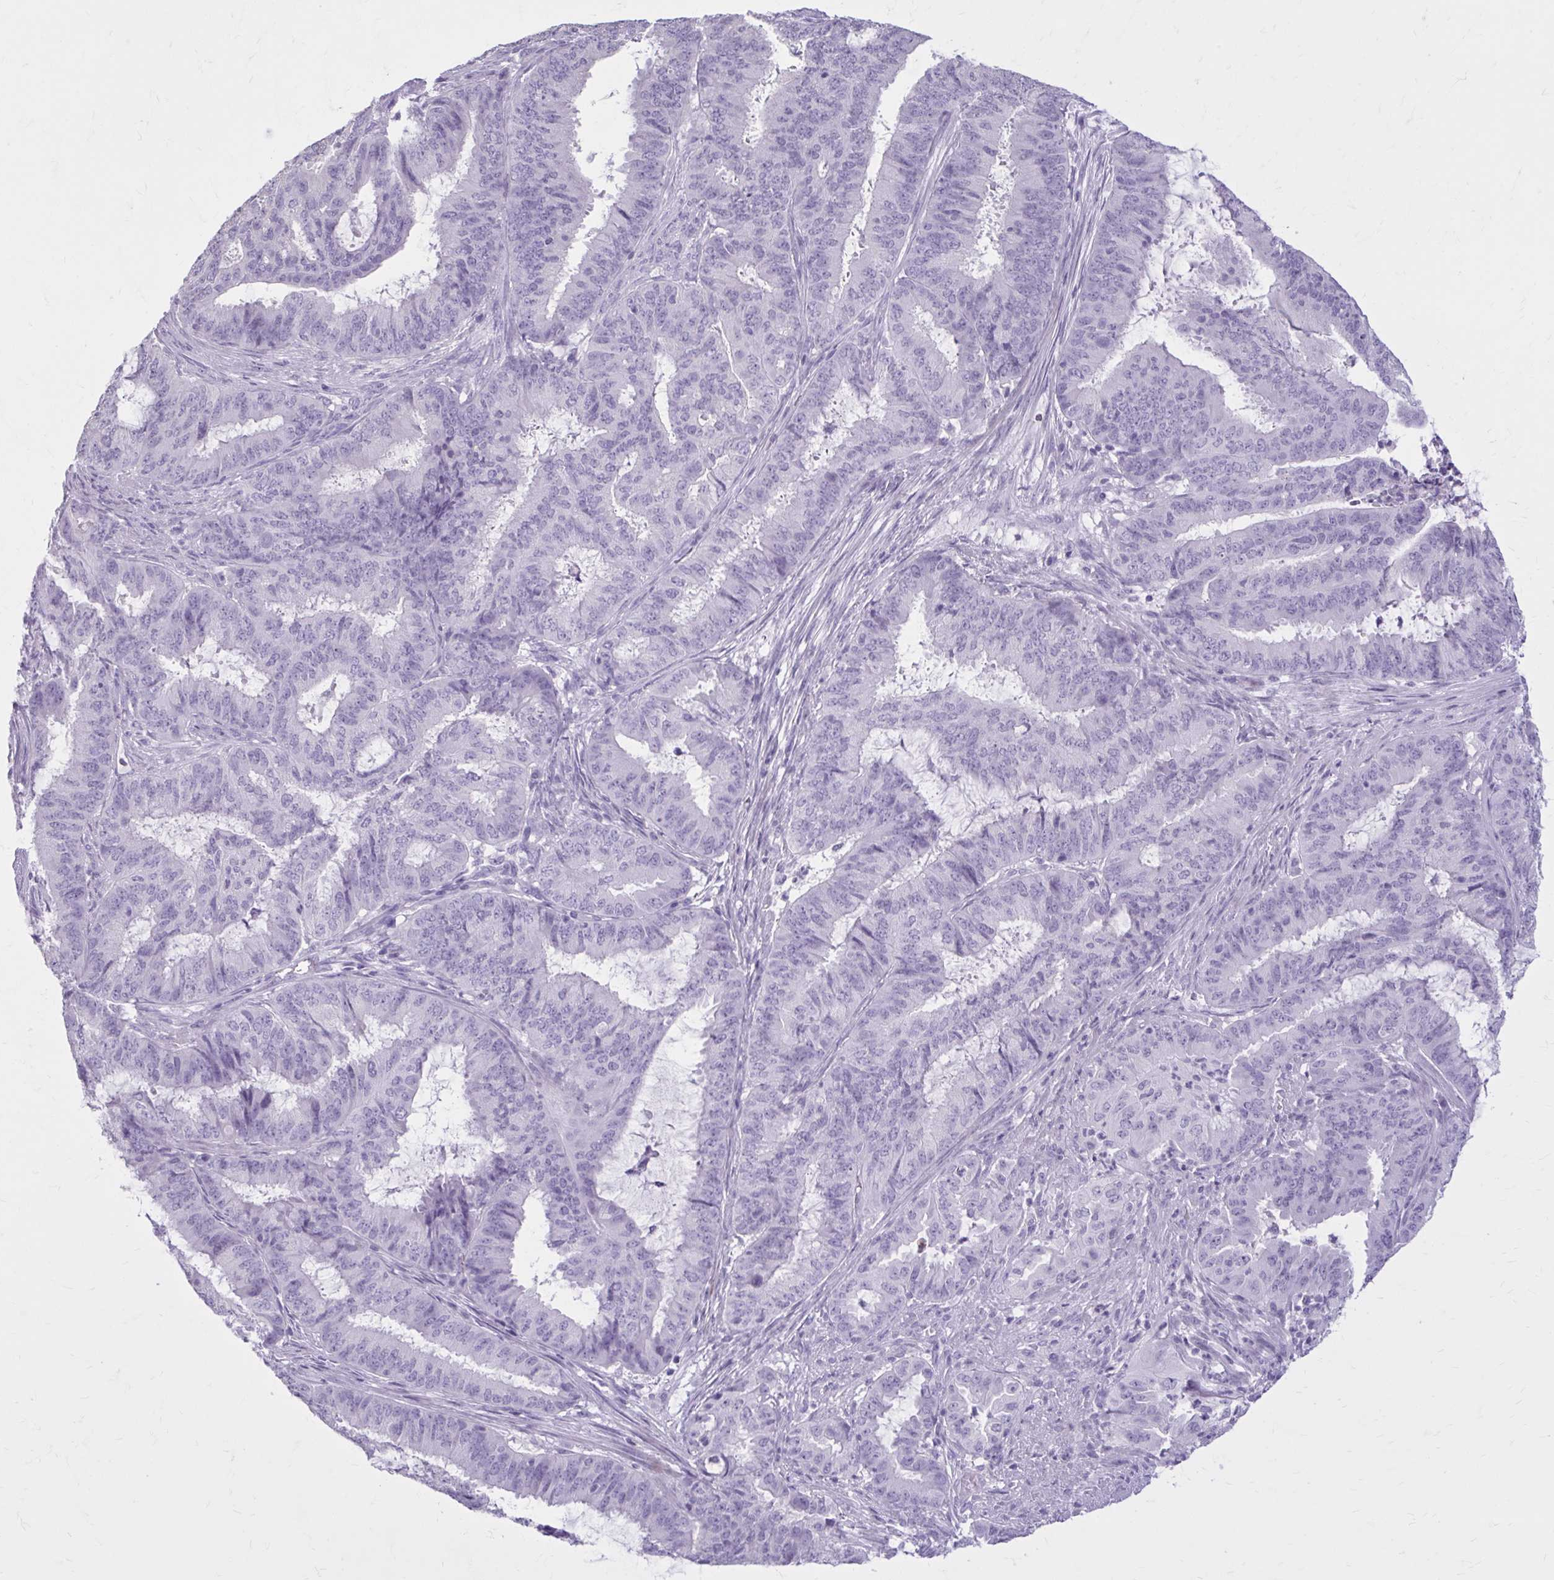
{"staining": {"intensity": "negative", "quantity": "none", "location": "none"}, "tissue": "endometrial cancer", "cell_type": "Tumor cells", "image_type": "cancer", "snomed": [{"axis": "morphology", "description": "Adenocarcinoma, NOS"}, {"axis": "topography", "description": "Endometrium"}], "caption": "A high-resolution photomicrograph shows immunohistochemistry (IHC) staining of adenocarcinoma (endometrial), which displays no significant staining in tumor cells.", "gene": "OR4B1", "patient": {"sex": "female", "age": 51}}